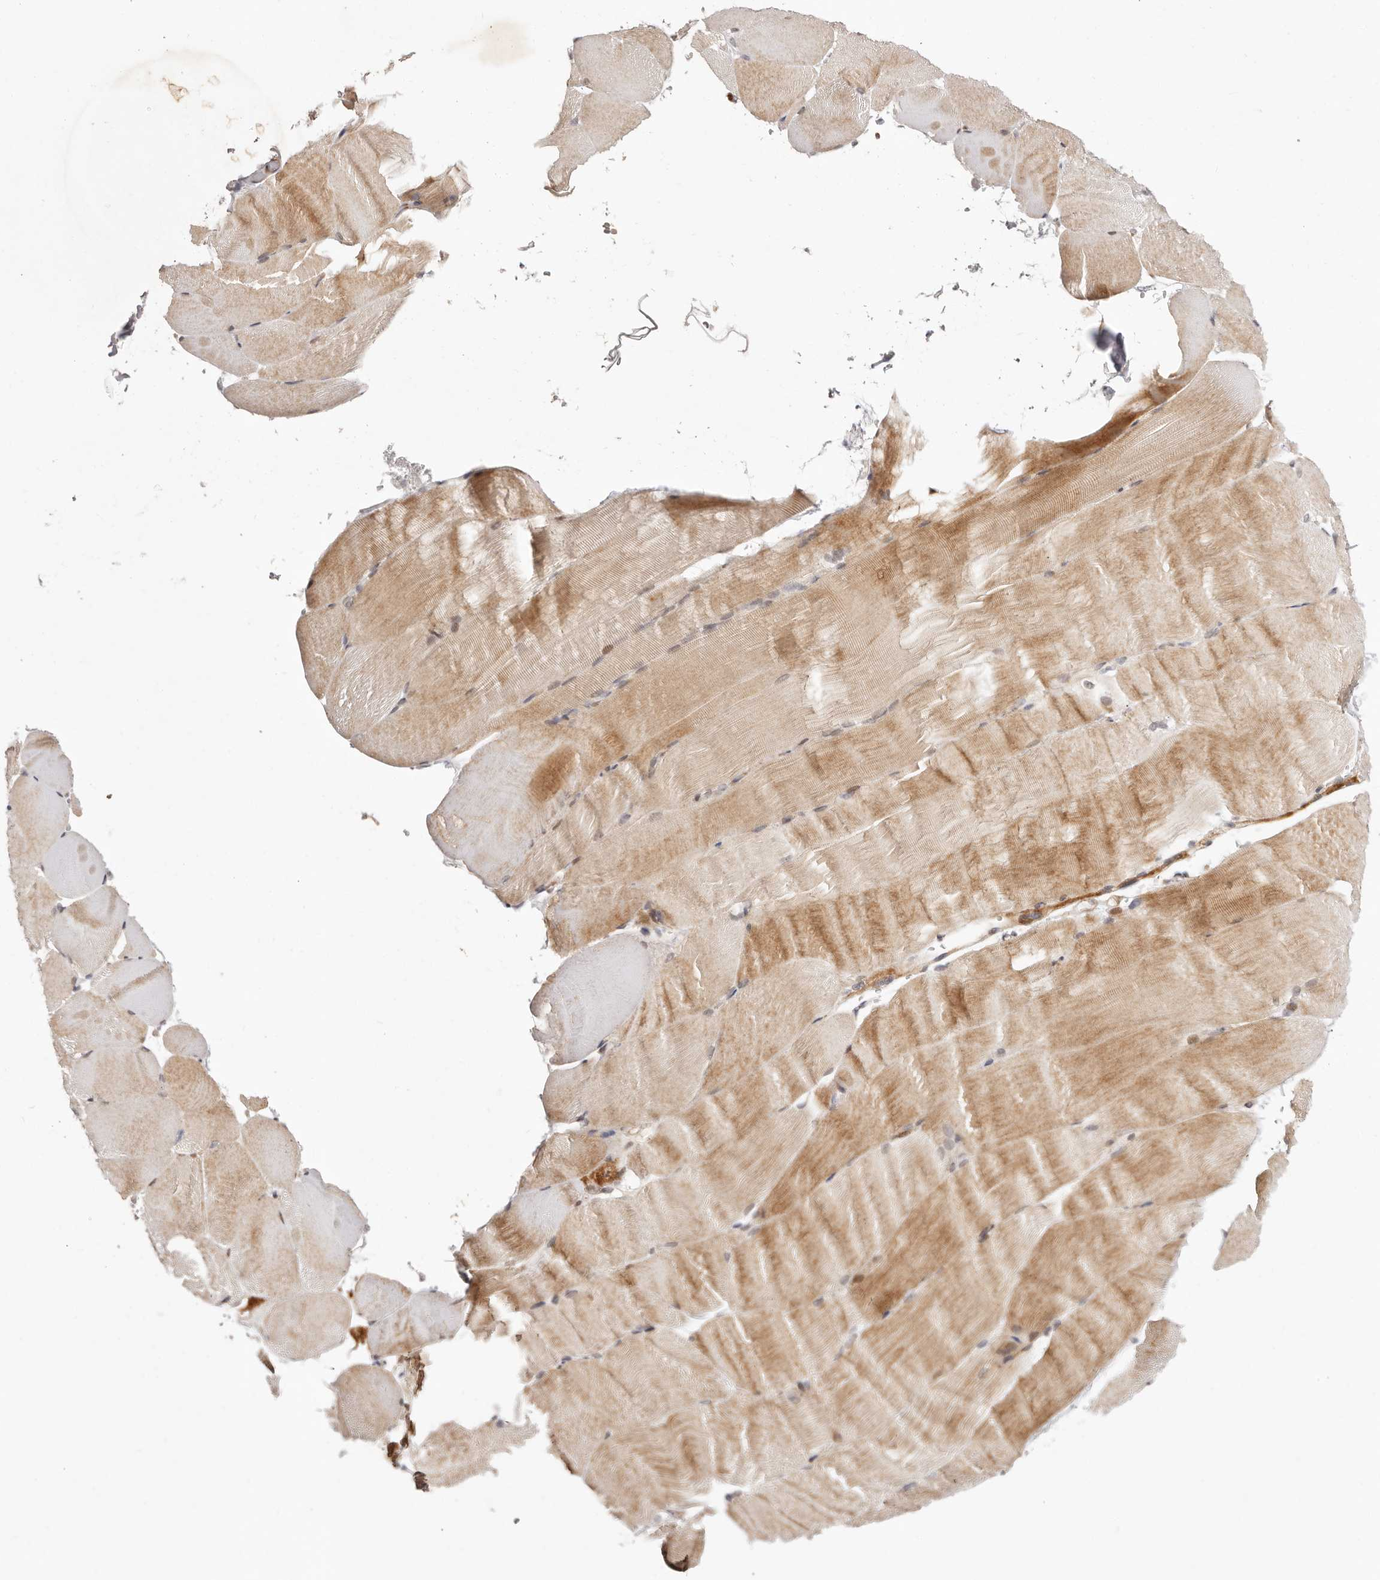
{"staining": {"intensity": "moderate", "quantity": "<25%", "location": "cytoplasmic/membranous"}, "tissue": "skeletal muscle", "cell_type": "Myocytes", "image_type": "normal", "snomed": [{"axis": "morphology", "description": "Normal tissue, NOS"}, {"axis": "topography", "description": "Skeletal muscle"}, {"axis": "topography", "description": "Parathyroid gland"}], "caption": "Moderate cytoplasmic/membranous expression for a protein is identified in about <25% of myocytes of normal skeletal muscle using immunohistochemistry (IHC).", "gene": "BCL2L15", "patient": {"sex": "female", "age": 37}}